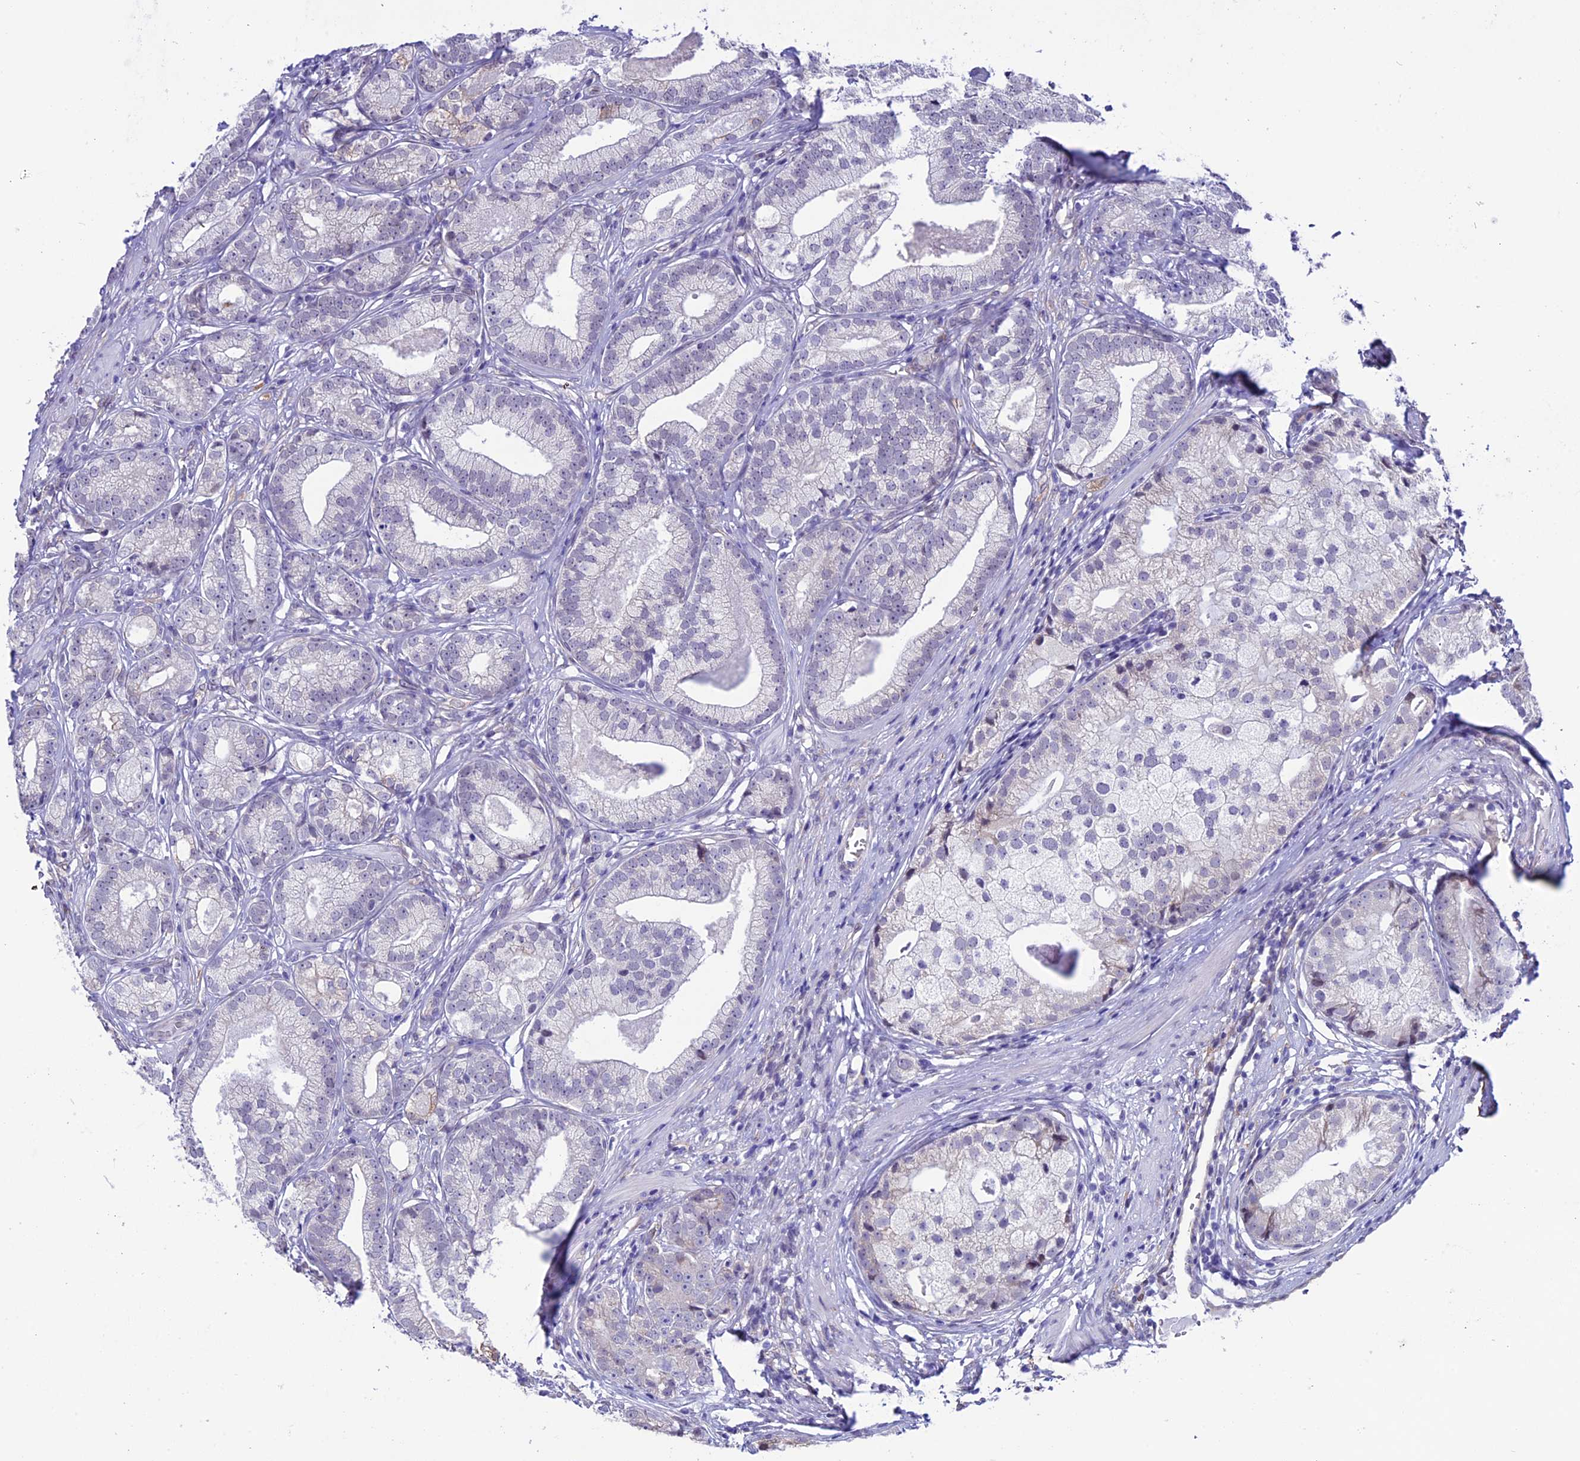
{"staining": {"intensity": "negative", "quantity": "none", "location": "none"}, "tissue": "prostate cancer", "cell_type": "Tumor cells", "image_type": "cancer", "snomed": [{"axis": "morphology", "description": "Adenocarcinoma, High grade"}, {"axis": "topography", "description": "Prostate"}], "caption": "A photomicrograph of human prostate cancer (high-grade adenocarcinoma) is negative for staining in tumor cells. The staining was performed using DAB to visualize the protein expression in brown, while the nuclei were stained in blue with hematoxylin (Magnification: 20x).", "gene": "TMEM171", "patient": {"sex": "male", "age": 69}}